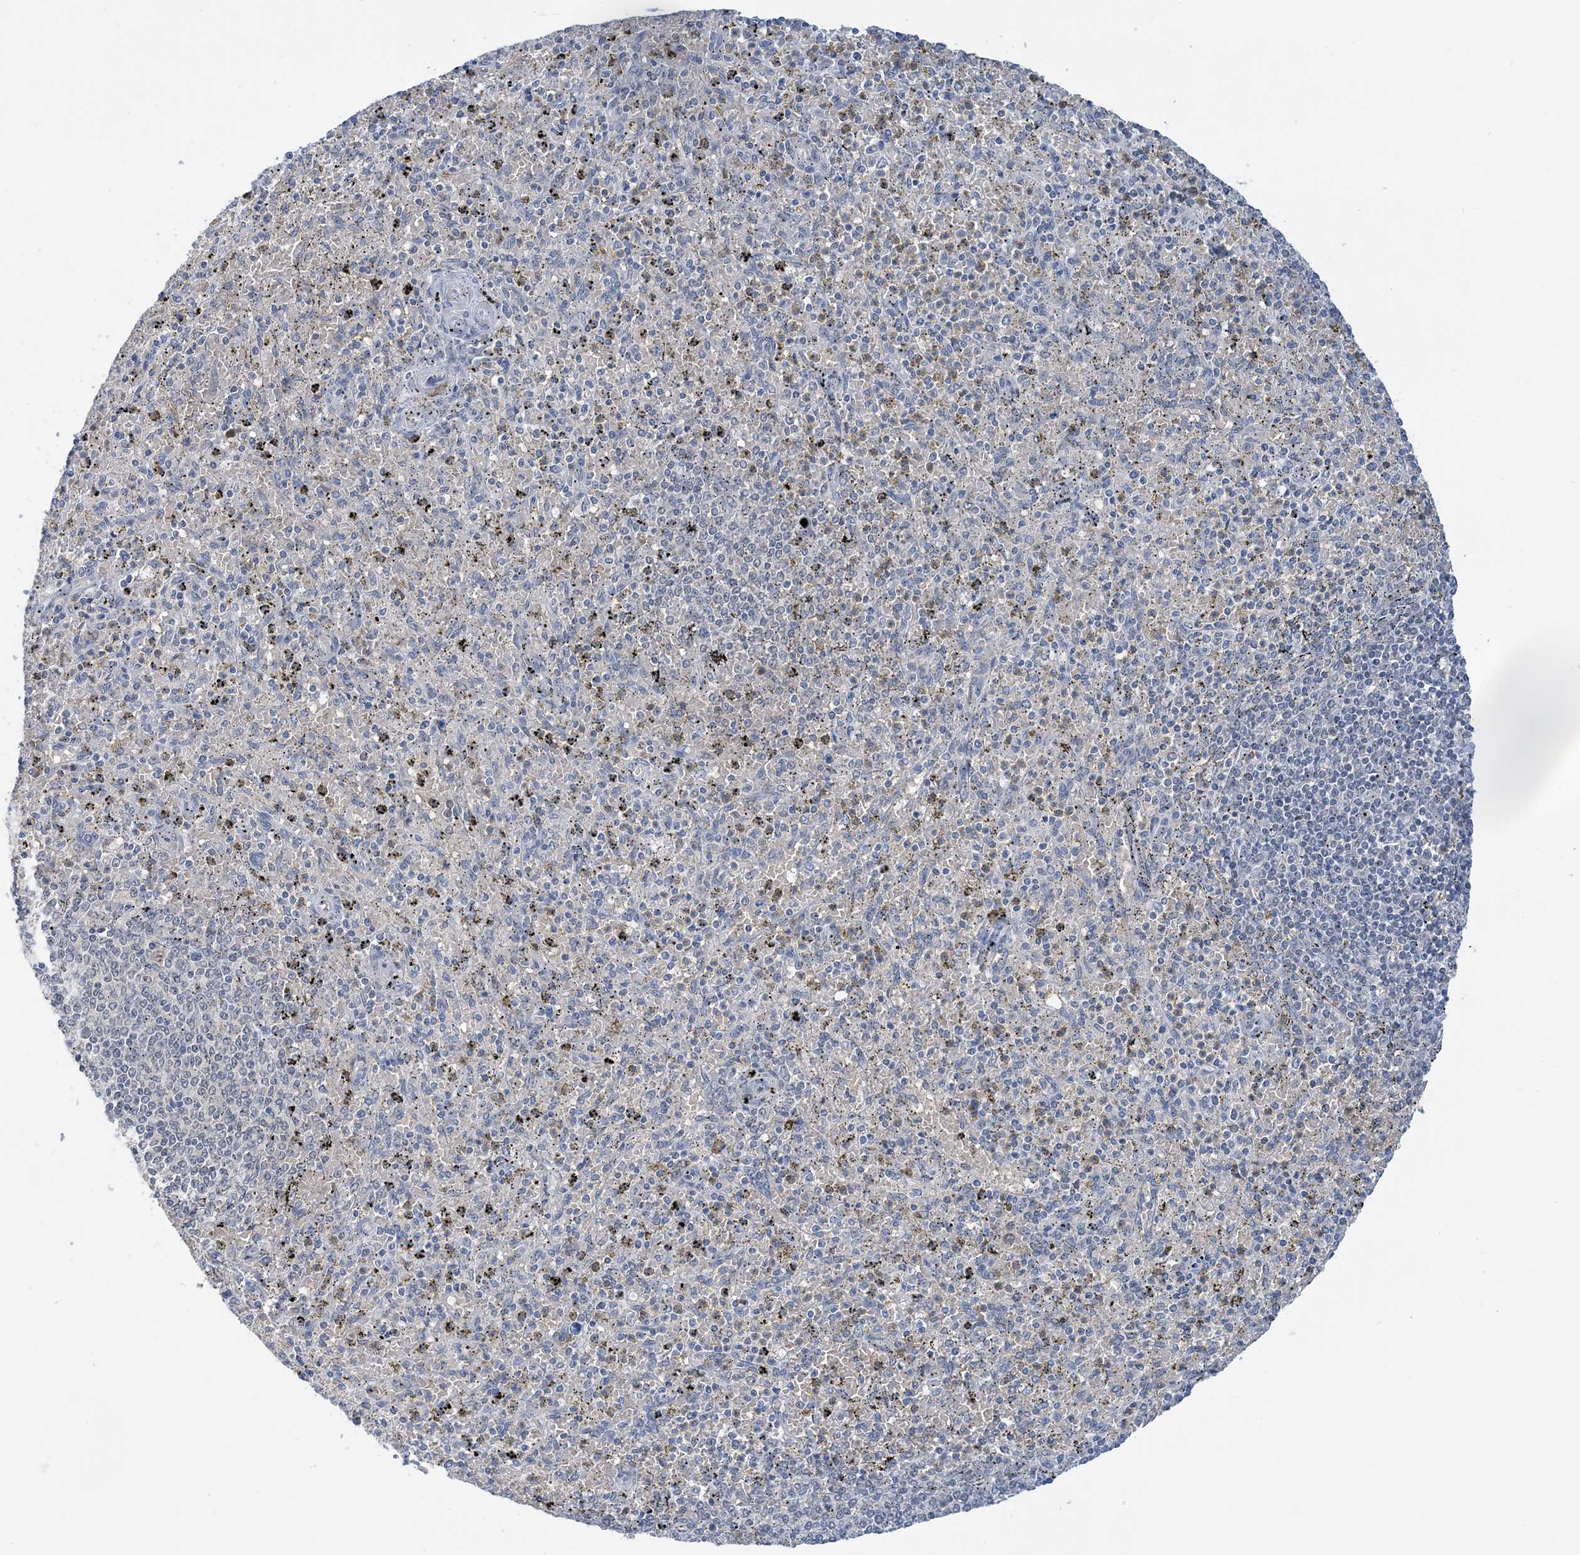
{"staining": {"intensity": "negative", "quantity": "none", "location": "none"}, "tissue": "spleen", "cell_type": "Cells in red pulp", "image_type": "normal", "snomed": [{"axis": "morphology", "description": "Normal tissue, NOS"}, {"axis": "topography", "description": "Spleen"}], "caption": "A high-resolution histopathology image shows IHC staining of unremarkable spleen, which shows no significant expression in cells in red pulp. The staining is performed using DAB (3,3'-diaminobenzidine) brown chromogen with nuclei counter-stained in using hematoxylin.", "gene": "UBE2E1", "patient": {"sex": "male", "age": 72}}